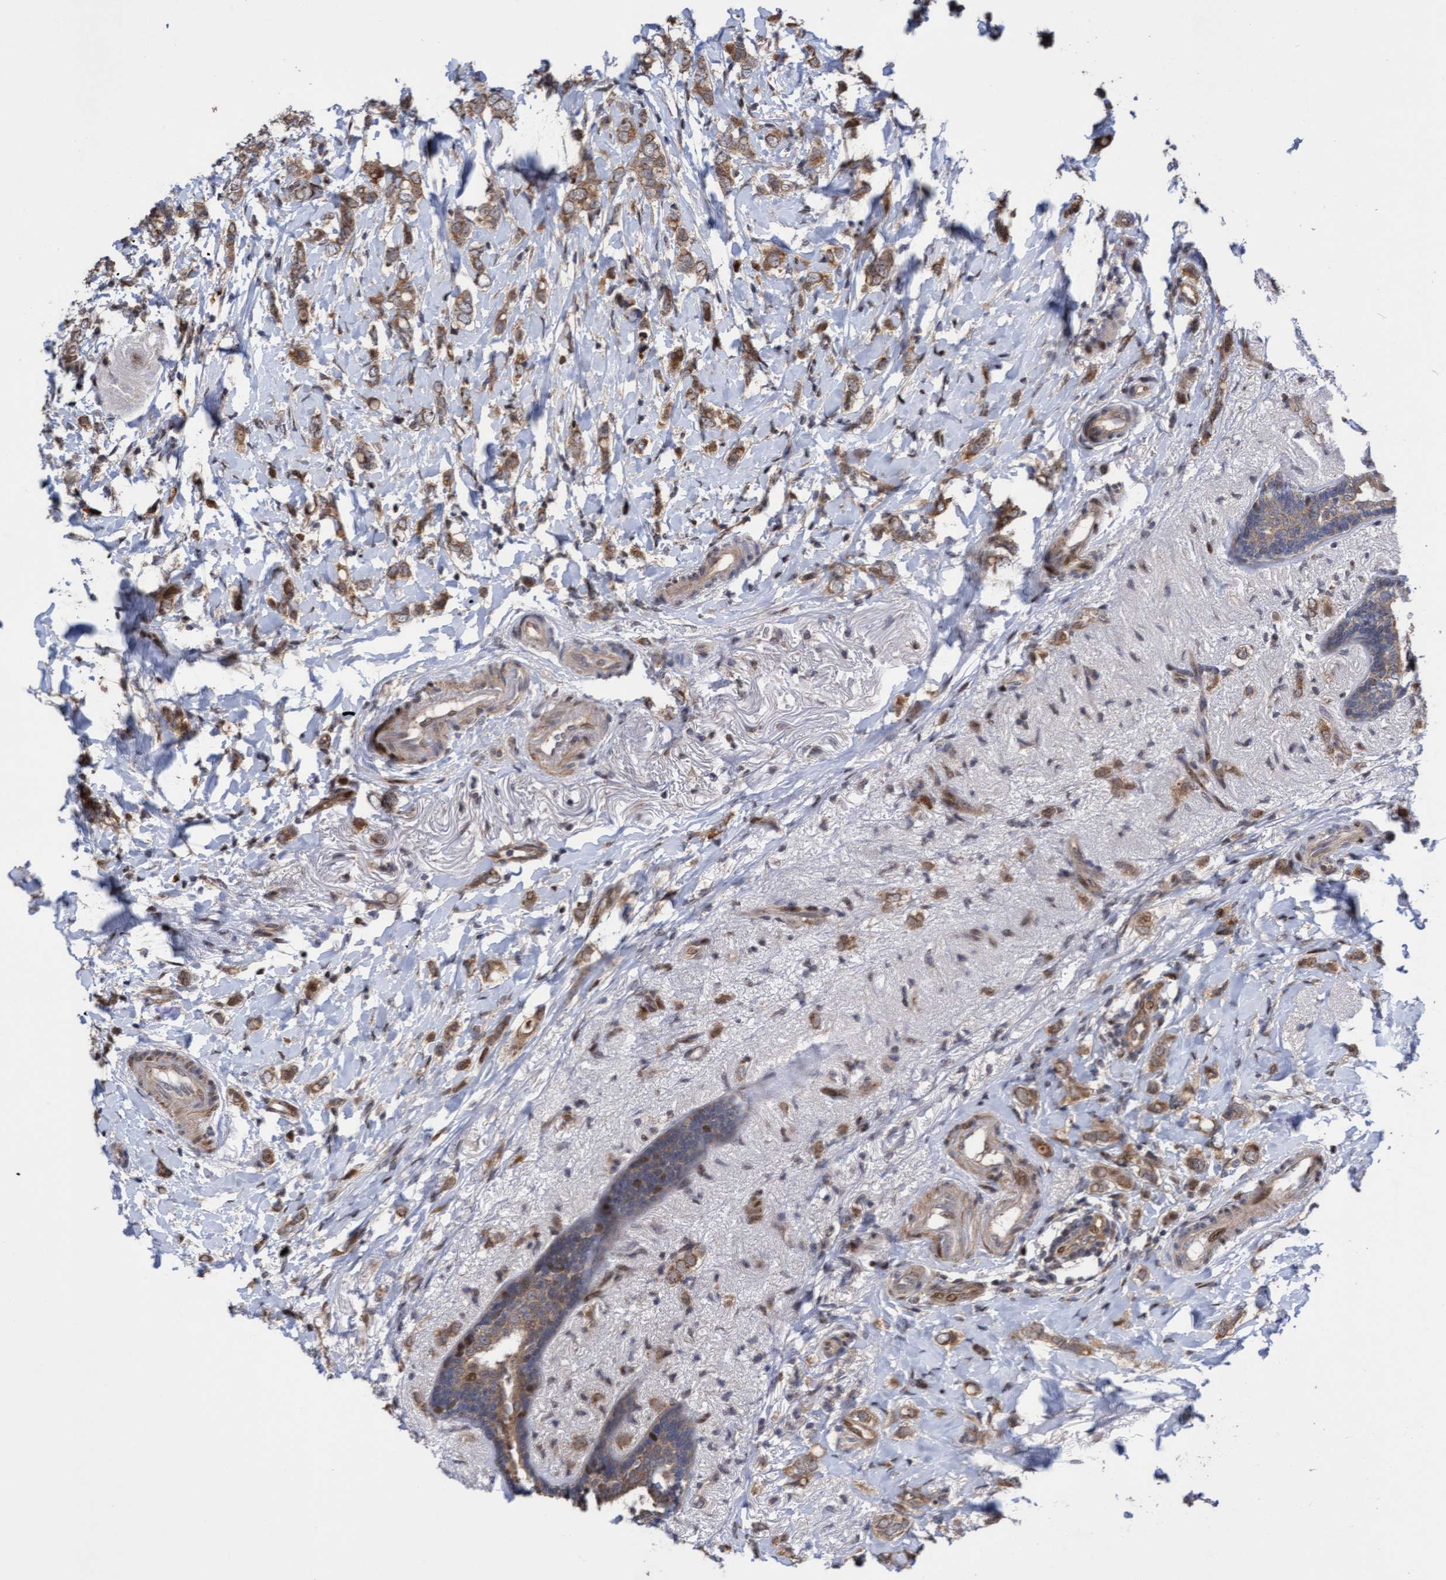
{"staining": {"intensity": "moderate", "quantity": ">75%", "location": "cytoplasmic/membranous"}, "tissue": "breast cancer", "cell_type": "Tumor cells", "image_type": "cancer", "snomed": [{"axis": "morphology", "description": "Normal tissue, NOS"}, {"axis": "morphology", "description": "Lobular carcinoma"}, {"axis": "topography", "description": "Breast"}], "caption": "High-power microscopy captured an immunohistochemistry histopathology image of lobular carcinoma (breast), revealing moderate cytoplasmic/membranous staining in about >75% of tumor cells. (IHC, brightfield microscopy, high magnification).", "gene": "ITFG1", "patient": {"sex": "female", "age": 47}}